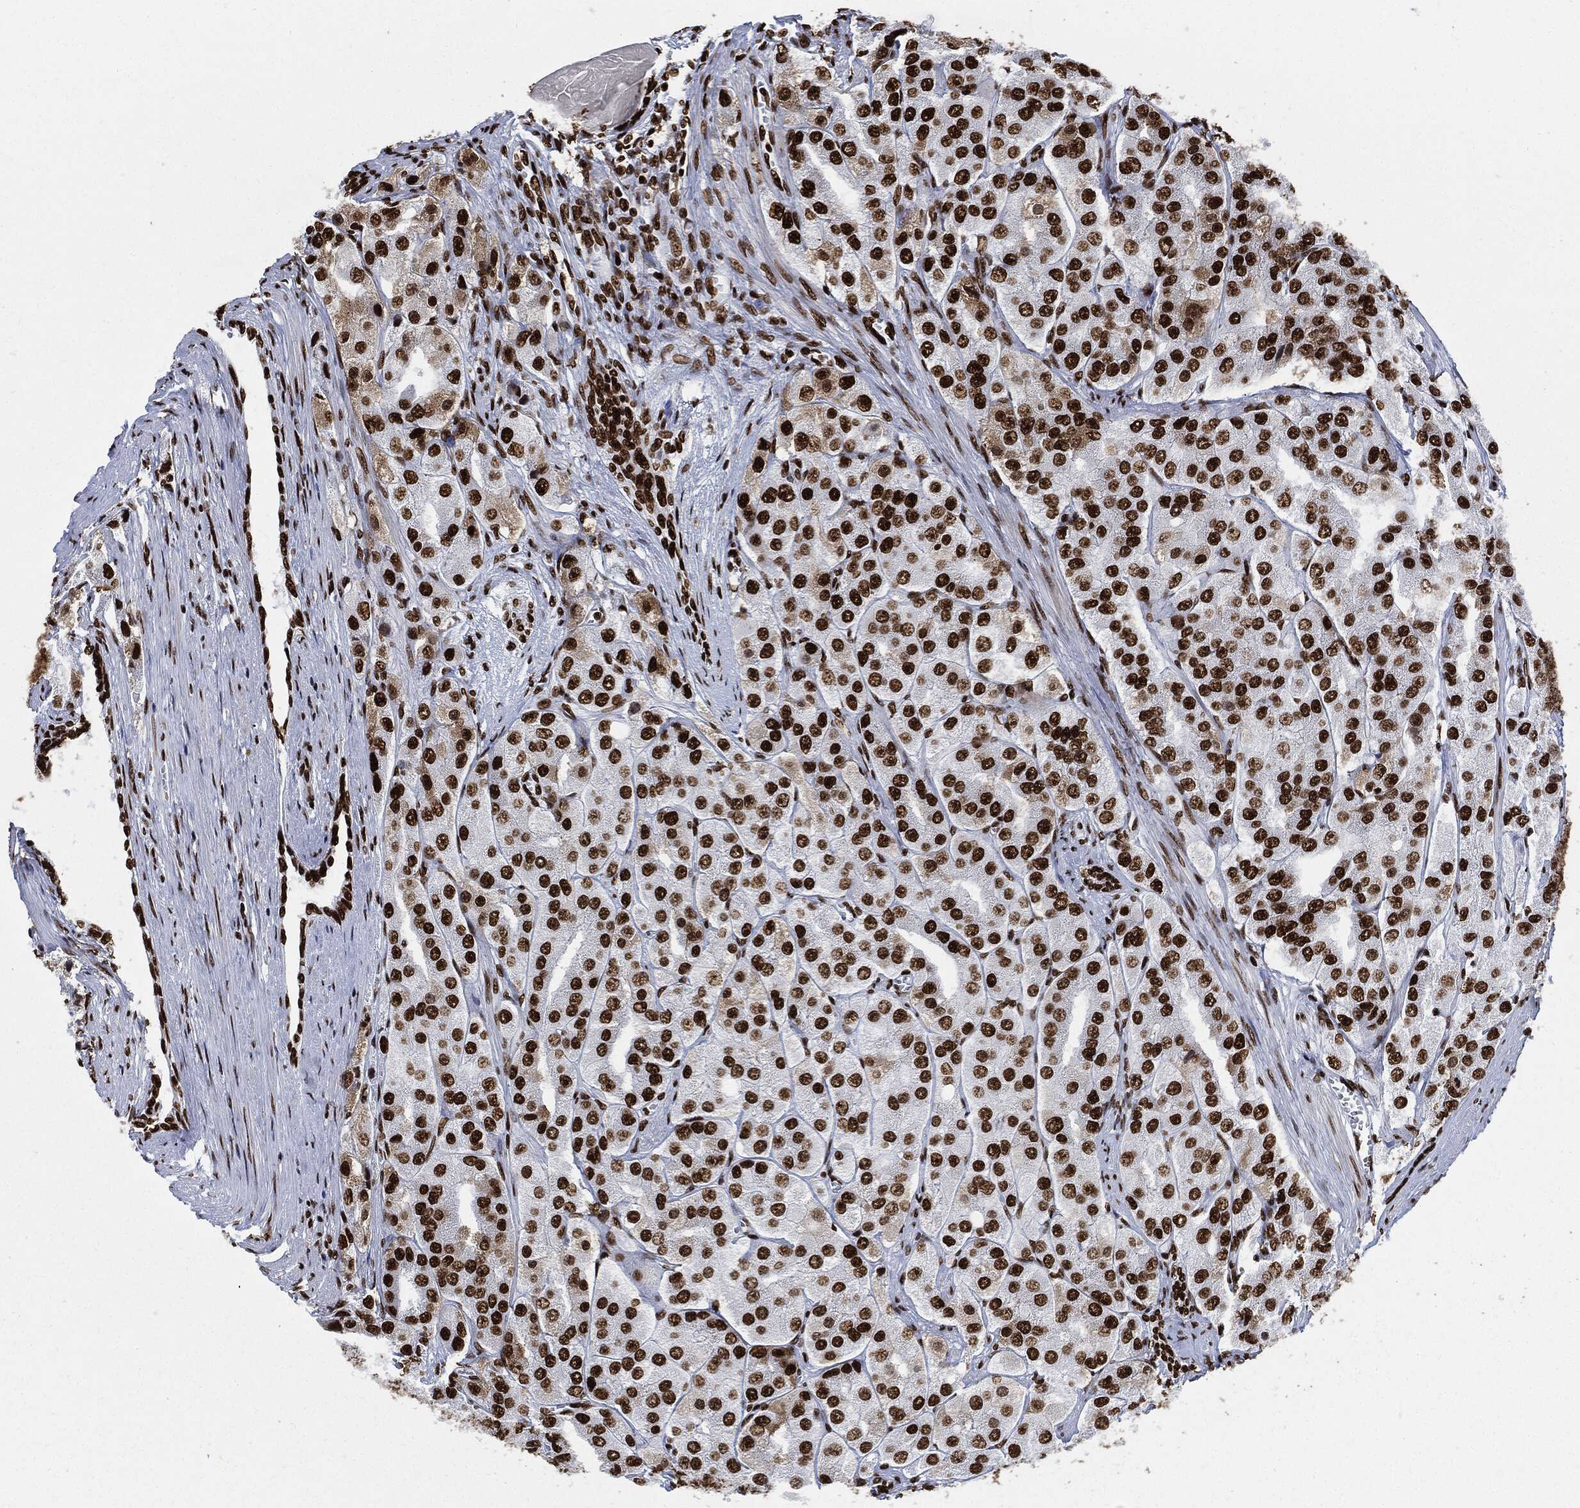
{"staining": {"intensity": "strong", "quantity": ">75%", "location": "nuclear"}, "tissue": "prostate cancer", "cell_type": "Tumor cells", "image_type": "cancer", "snomed": [{"axis": "morphology", "description": "Adenocarcinoma, Low grade"}, {"axis": "topography", "description": "Prostate"}], "caption": "DAB (3,3'-diaminobenzidine) immunohistochemical staining of prostate cancer exhibits strong nuclear protein positivity in about >75% of tumor cells.", "gene": "RECQL", "patient": {"sex": "male", "age": 69}}